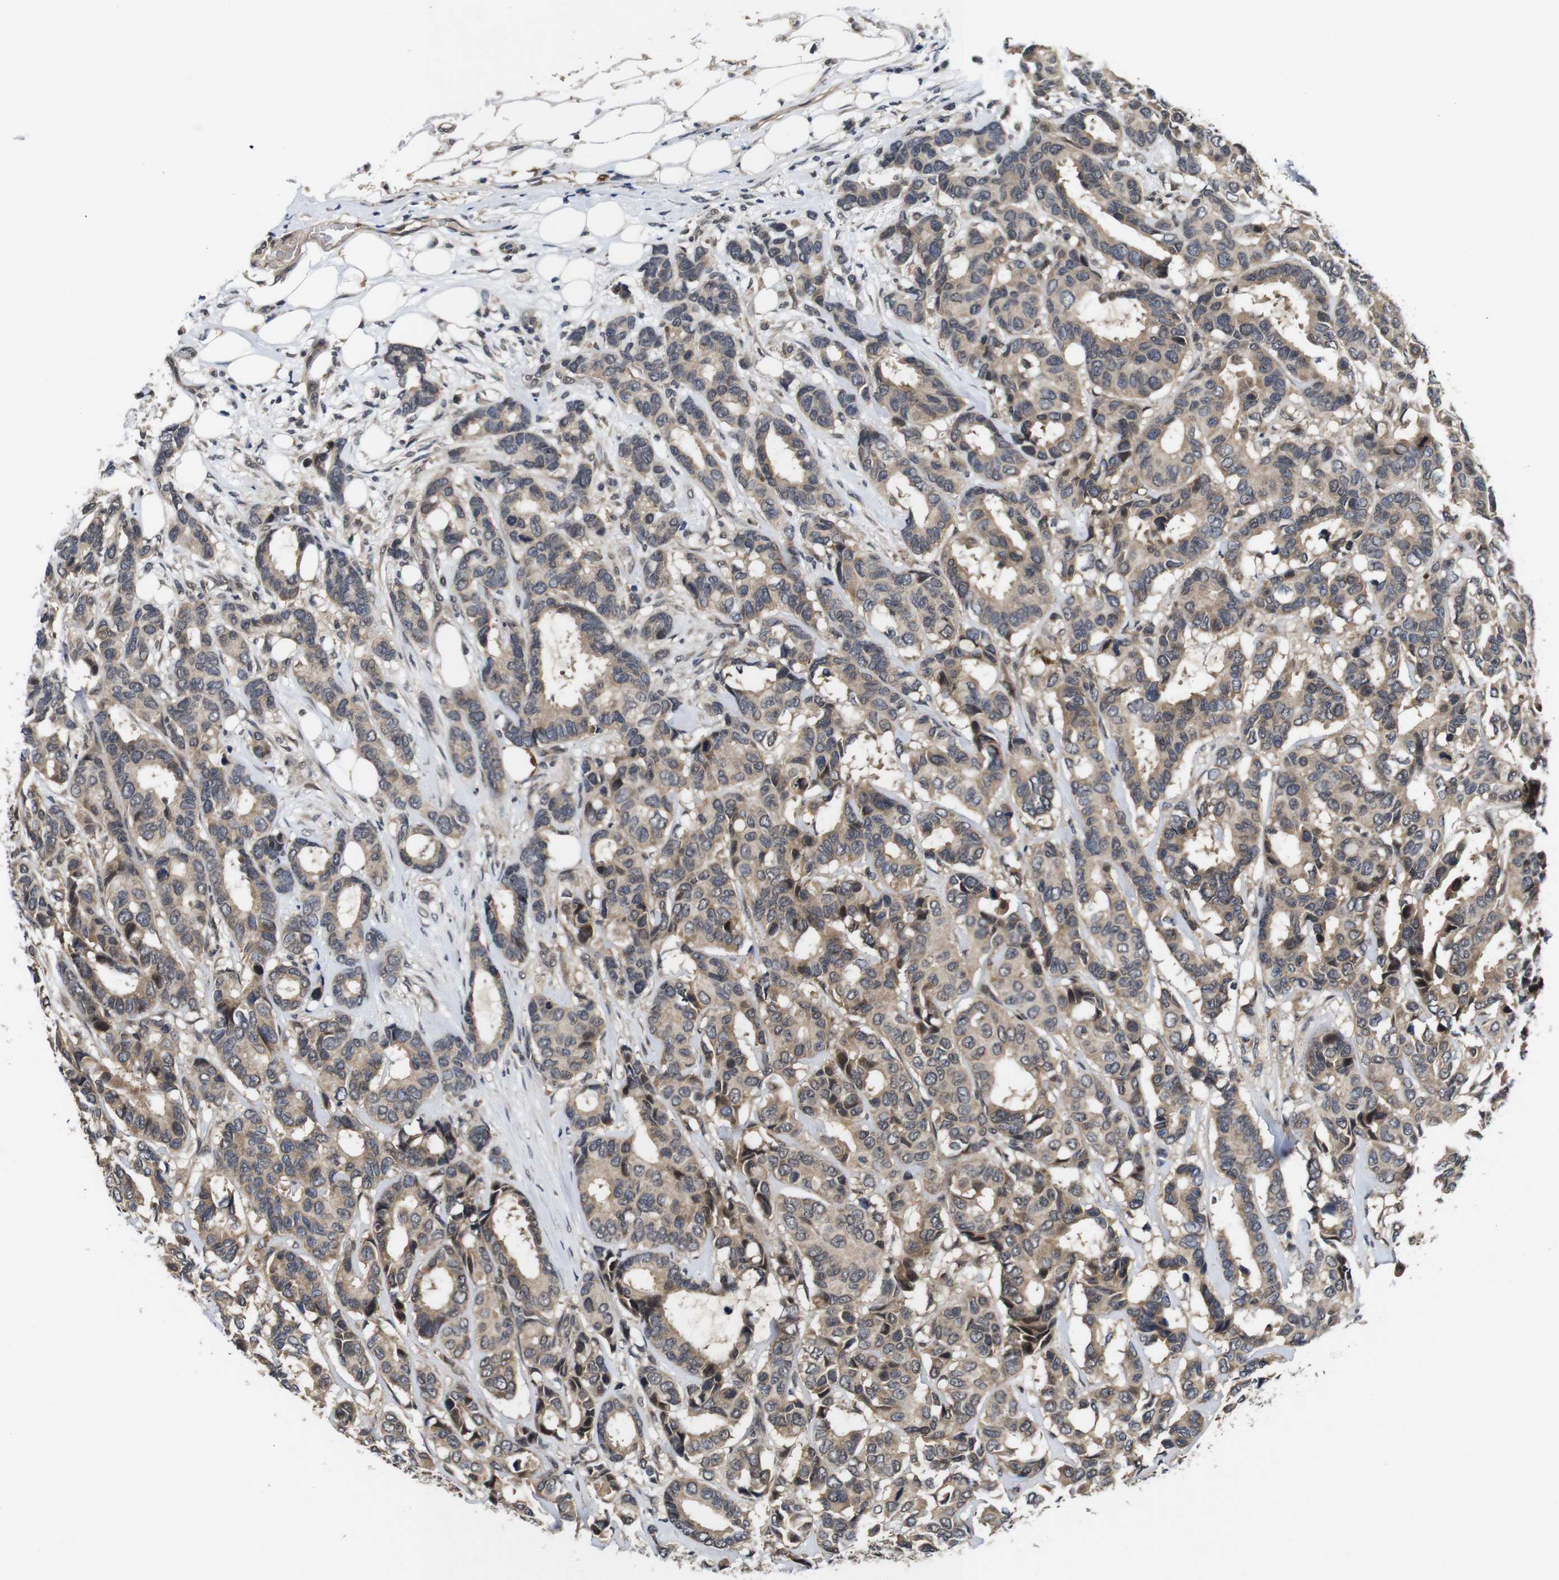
{"staining": {"intensity": "weak", "quantity": ">75%", "location": "cytoplasmic/membranous"}, "tissue": "breast cancer", "cell_type": "Tumor cells", "image_type": "cancer", "snomed": [{"axis": "morphology", "description": "Duct carcinoma"}, {"axis": "topography", "description": "Breast"}], "caption": "The micrograph demonstrates staining of intraductal carcinoma (breast), revealing weak cytoplasmic/membranous protein staining (brown color) within tumor cells.", "gene": "ZBTB46", "patient": {"sex": "female", "age": 87}}